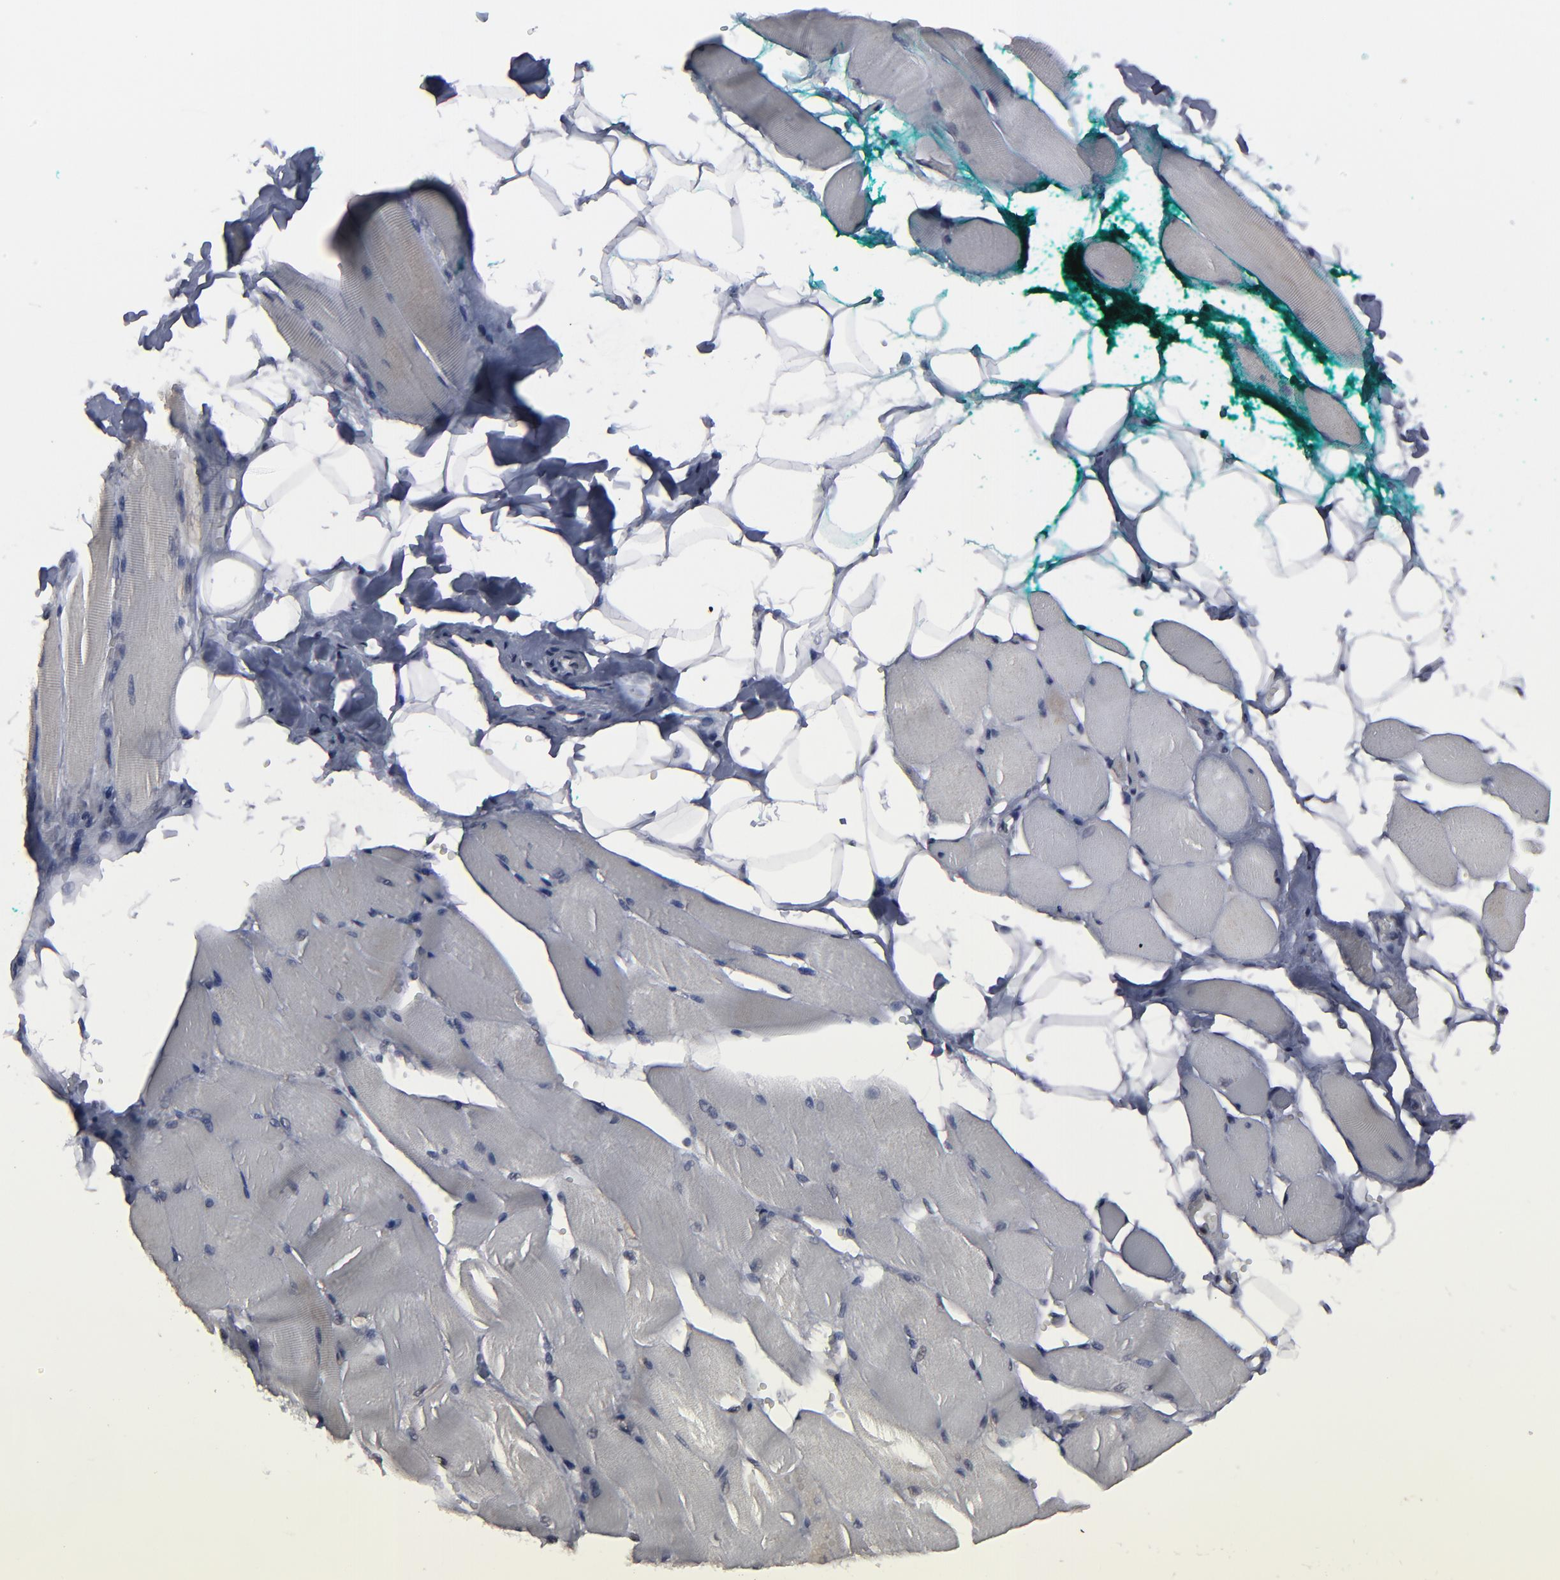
{"staining": {"intensity": "negative", "quantity": "none", "location": "none"}, "tissue": "skeletal muscle", "cell_type": "Myocytes", "image_type": "normal", "snomed": [{"axis": "morphology", "description": "Normal tissue, NOS"}, {"axis": "topography", "description": "Skeletal muscle"}, {"axis": "topography", "description": "Peripheral nerve tissue"}], "caption": "Immunohistochemistry histopathology image of benign skeletal muscle stained for a protein (brown), which shows no staining in myocytes. (Immunohistochemistry, brightfield microscopy, high magnification).", "gene": "SSRP1", "patient": {"sex": "female", "age": 84}}